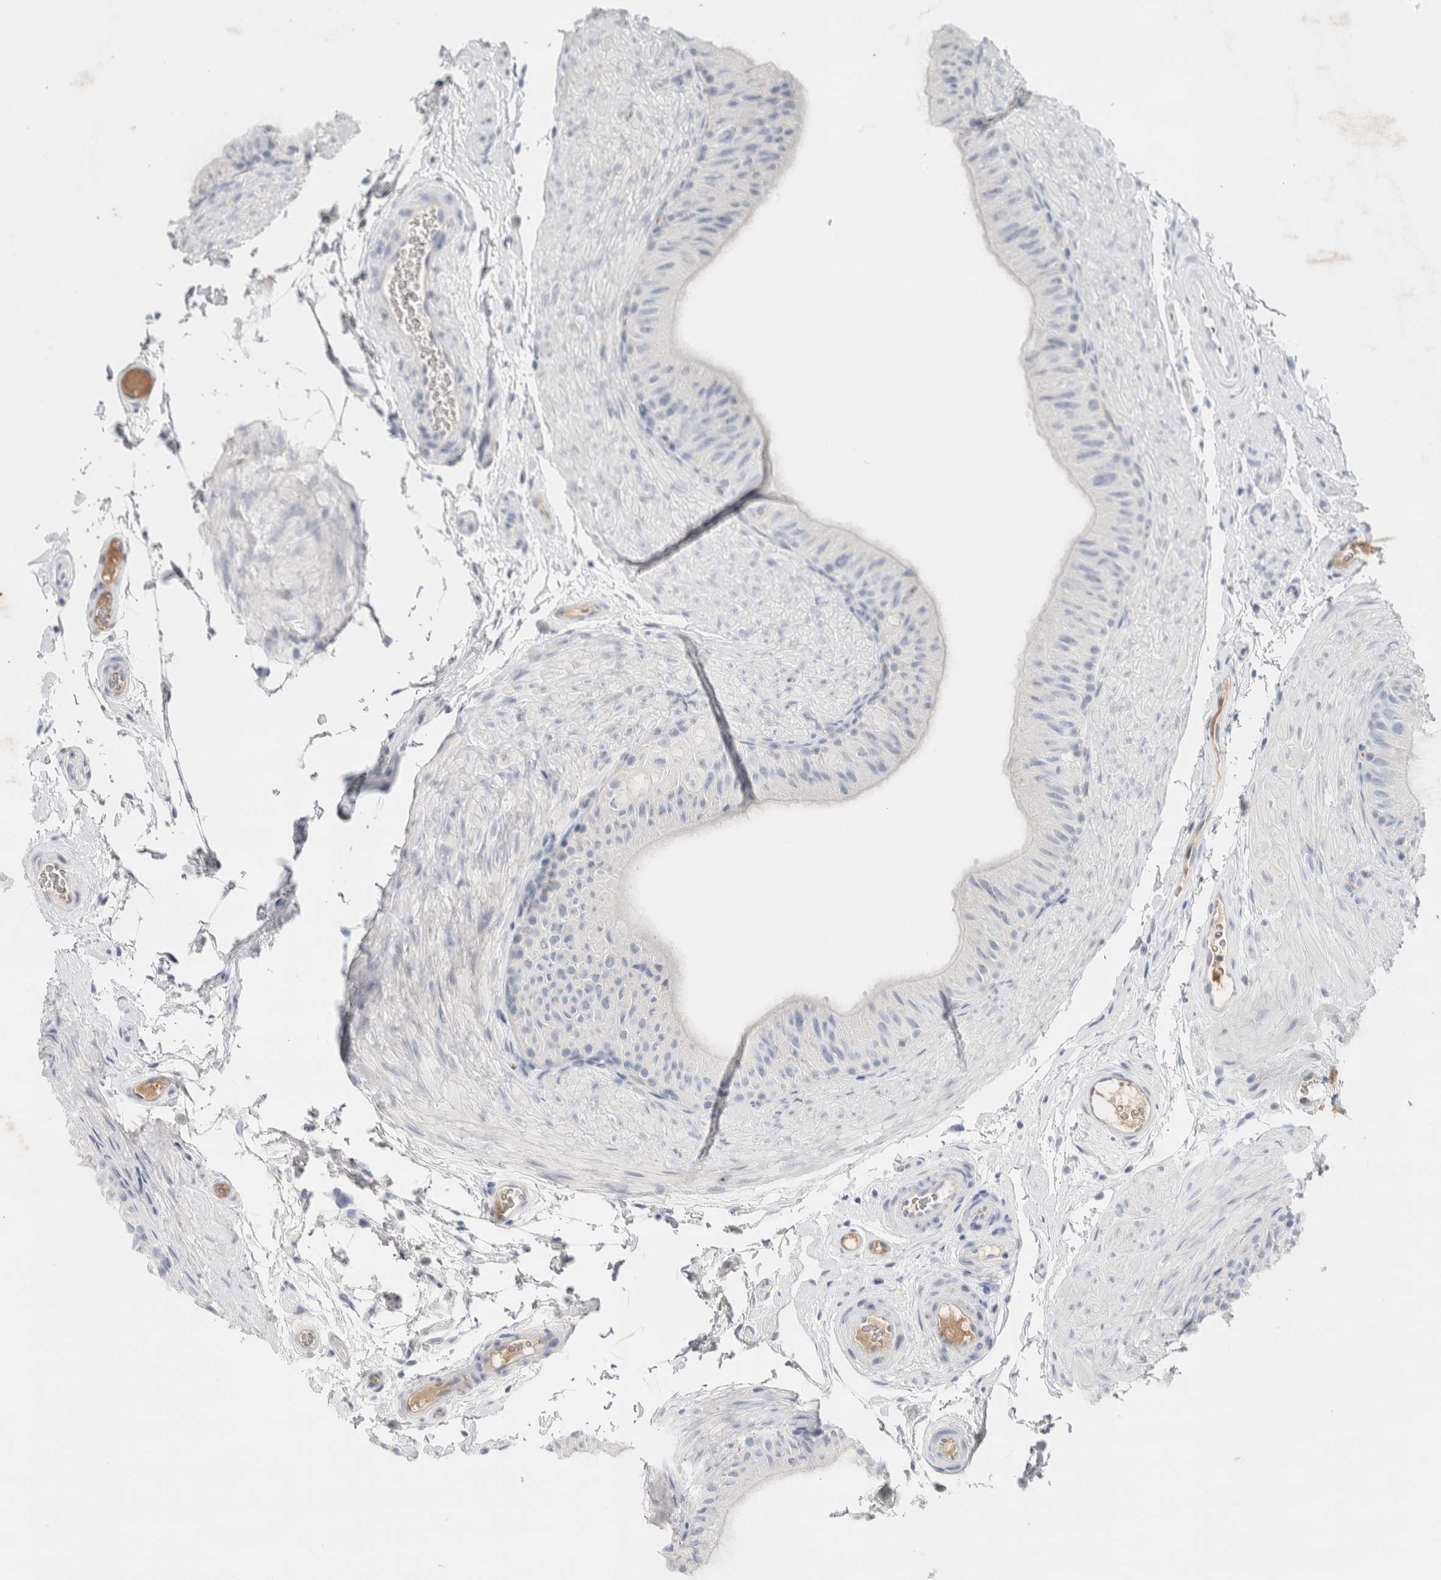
{"staining": {"intensity": "negative", "quantity": "none", "location": "none"}, "tissue": "epididymis", "cell_type": "Glandular cells", "image_type": "normal", "snomed": [{"axis": "morphology", "description": "Normal tissue, NOS"}, {"axis": "topography", "description": "Epididymis"}], "caption": "Immunohistochemistry (IHC) of normal human epididymis shows no staining in glandular cells.", "gene": "IL6", "patient": {"sex": "male", "age": 49}}